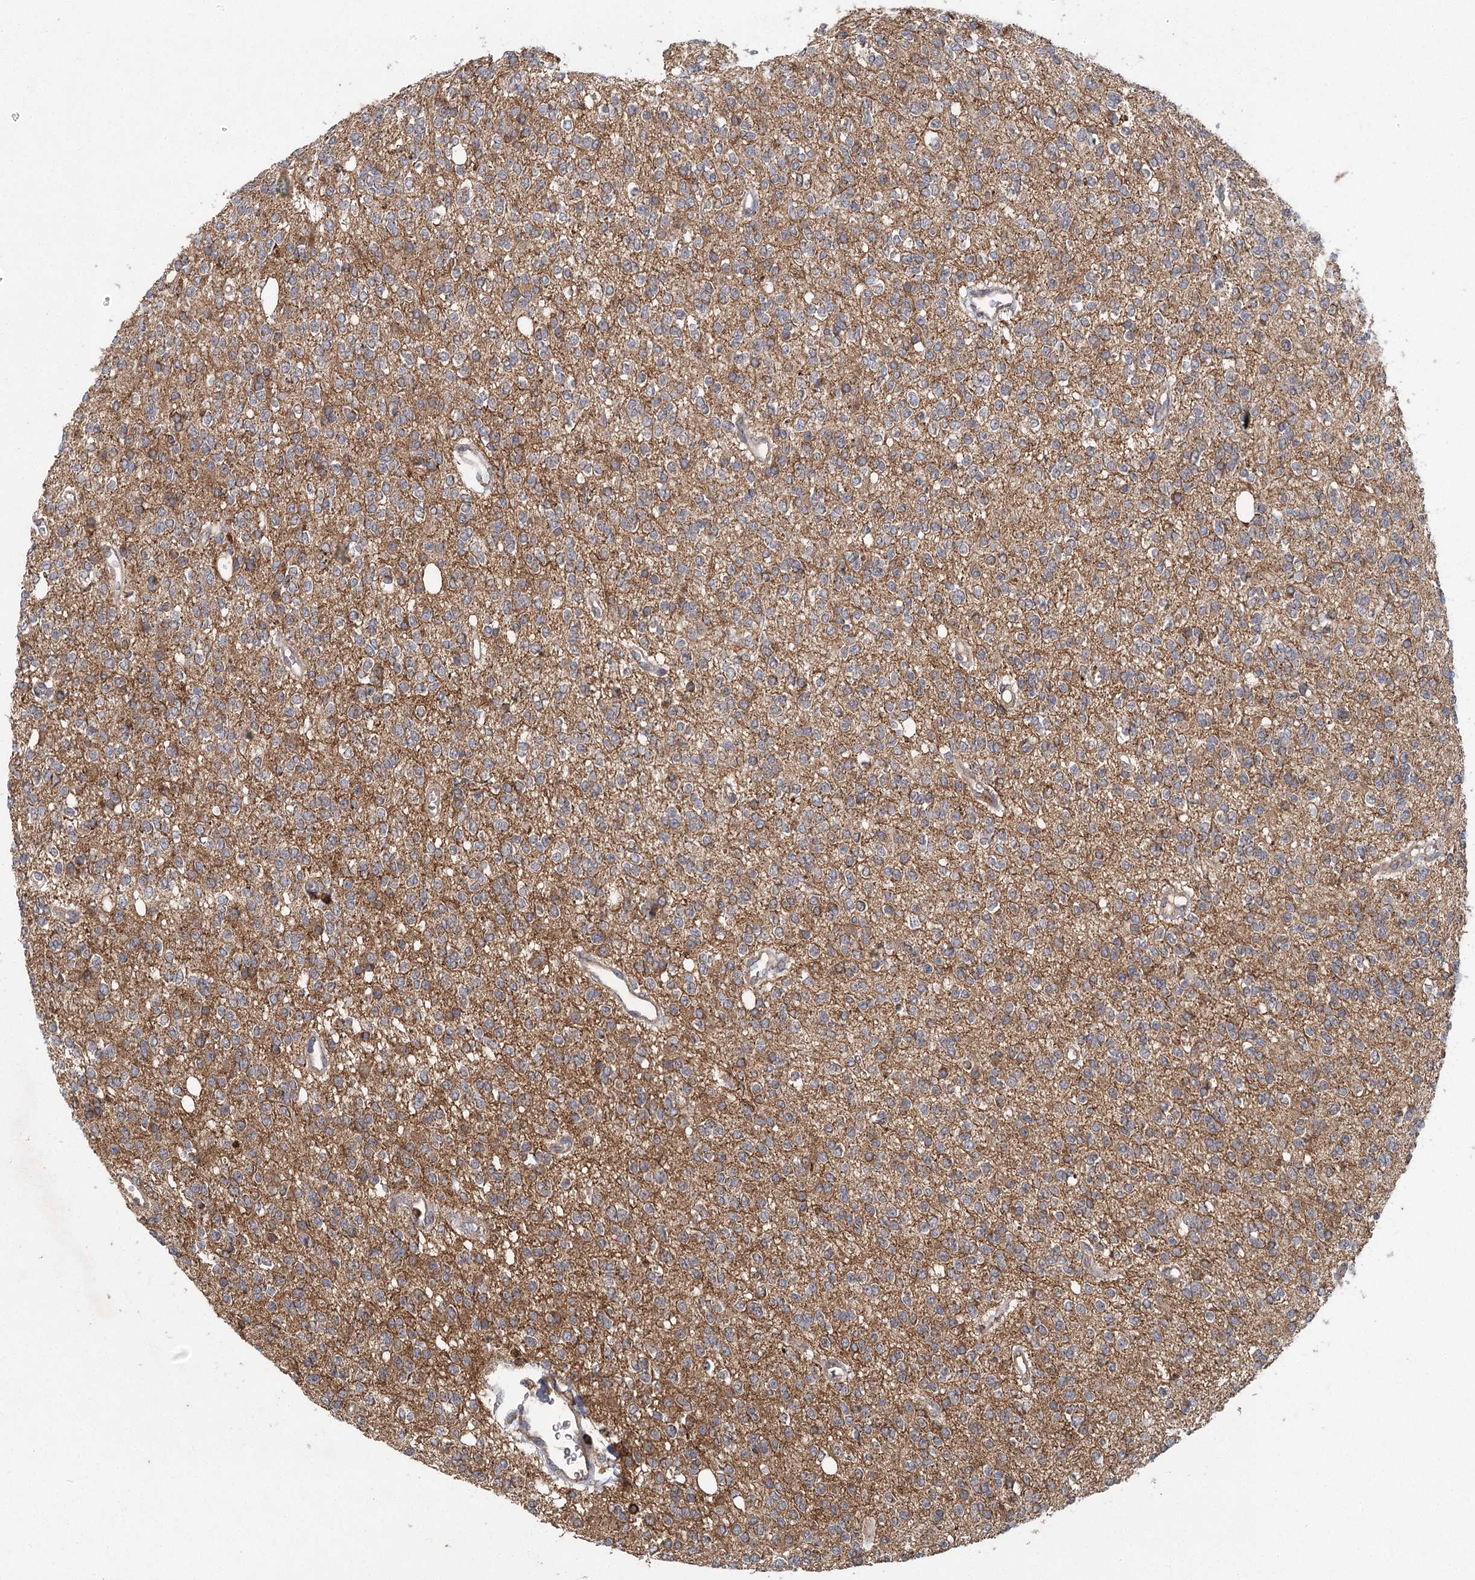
{"staining": {"intensity": "negative", "quantity": "none", "location": "none"}, "tissue": "glioma", "cell_type": "Tumor cells", "image_type": "cancer", "snomed": [{"axis": "morphology", "description": "Glioma, malignant, High grade"}, {"axis": "topography", "description": "Brain"}], "caption": "Immunohistochemical staining of glioma exhibits no significant expression in tumor cells.", "gene": "PLEKHA7", "patient": {"sex": "male", "age": 34}}